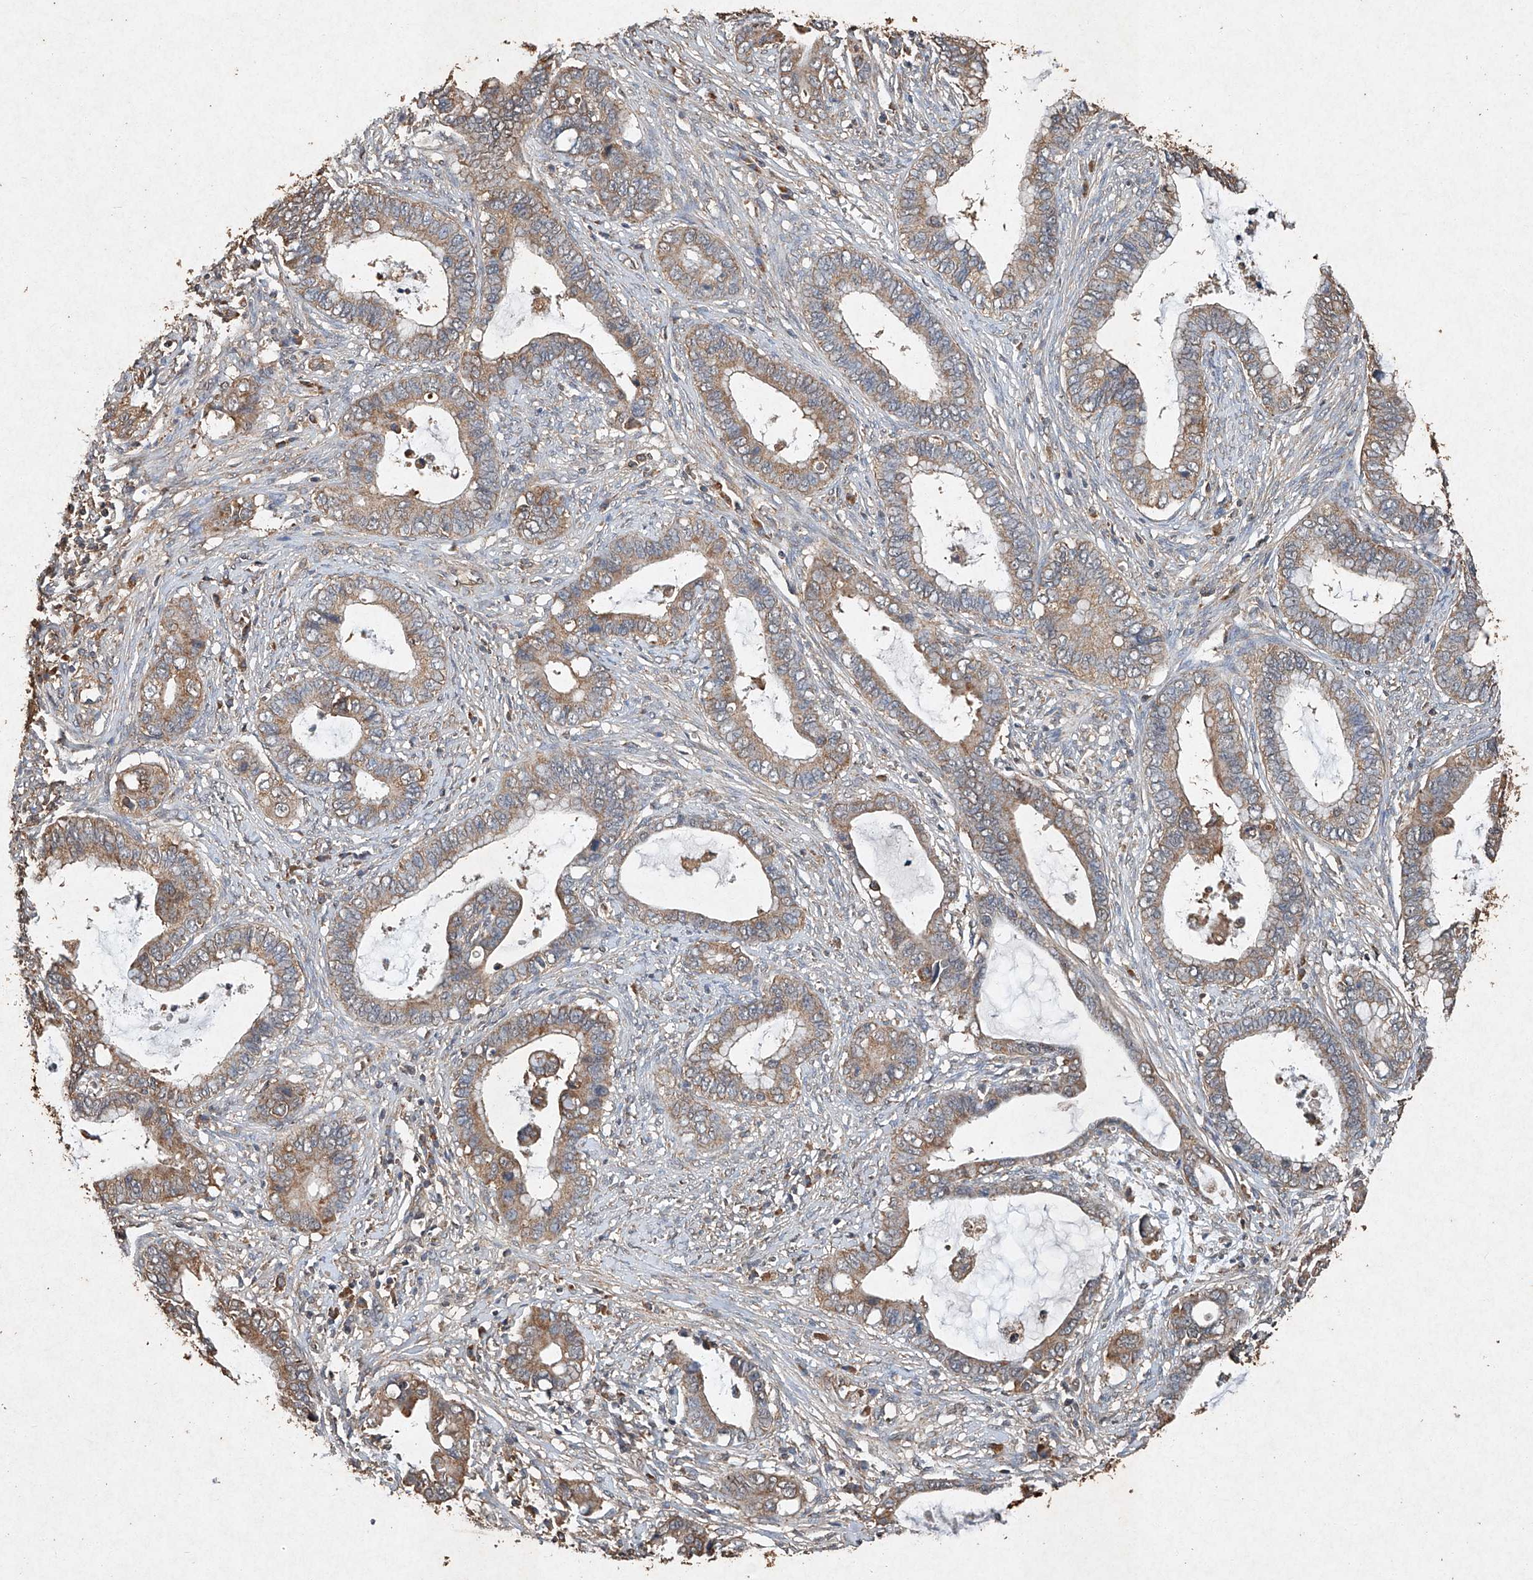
{"staining": {"intensity": "moderate", "quantity": ">75%", "location": "cytoplasmic/membranous"}, "tissue": "cervical cancer", "cell_type": "Tumor cells", "image_type": "cancer", "snomed": [{"axis": "morphology", "description": "Adenocarcinoma, NOS"}, {"axis": "topography", "description": "Cervix"}], "caption": "The image displays staining of adenocarcinoma (cervical), revealing moderate cytoplasmic/membranous protein positivity (brown color) within tumor cells.", "gene": "STK3", "patient": {"sex": "female", "age": 44}}